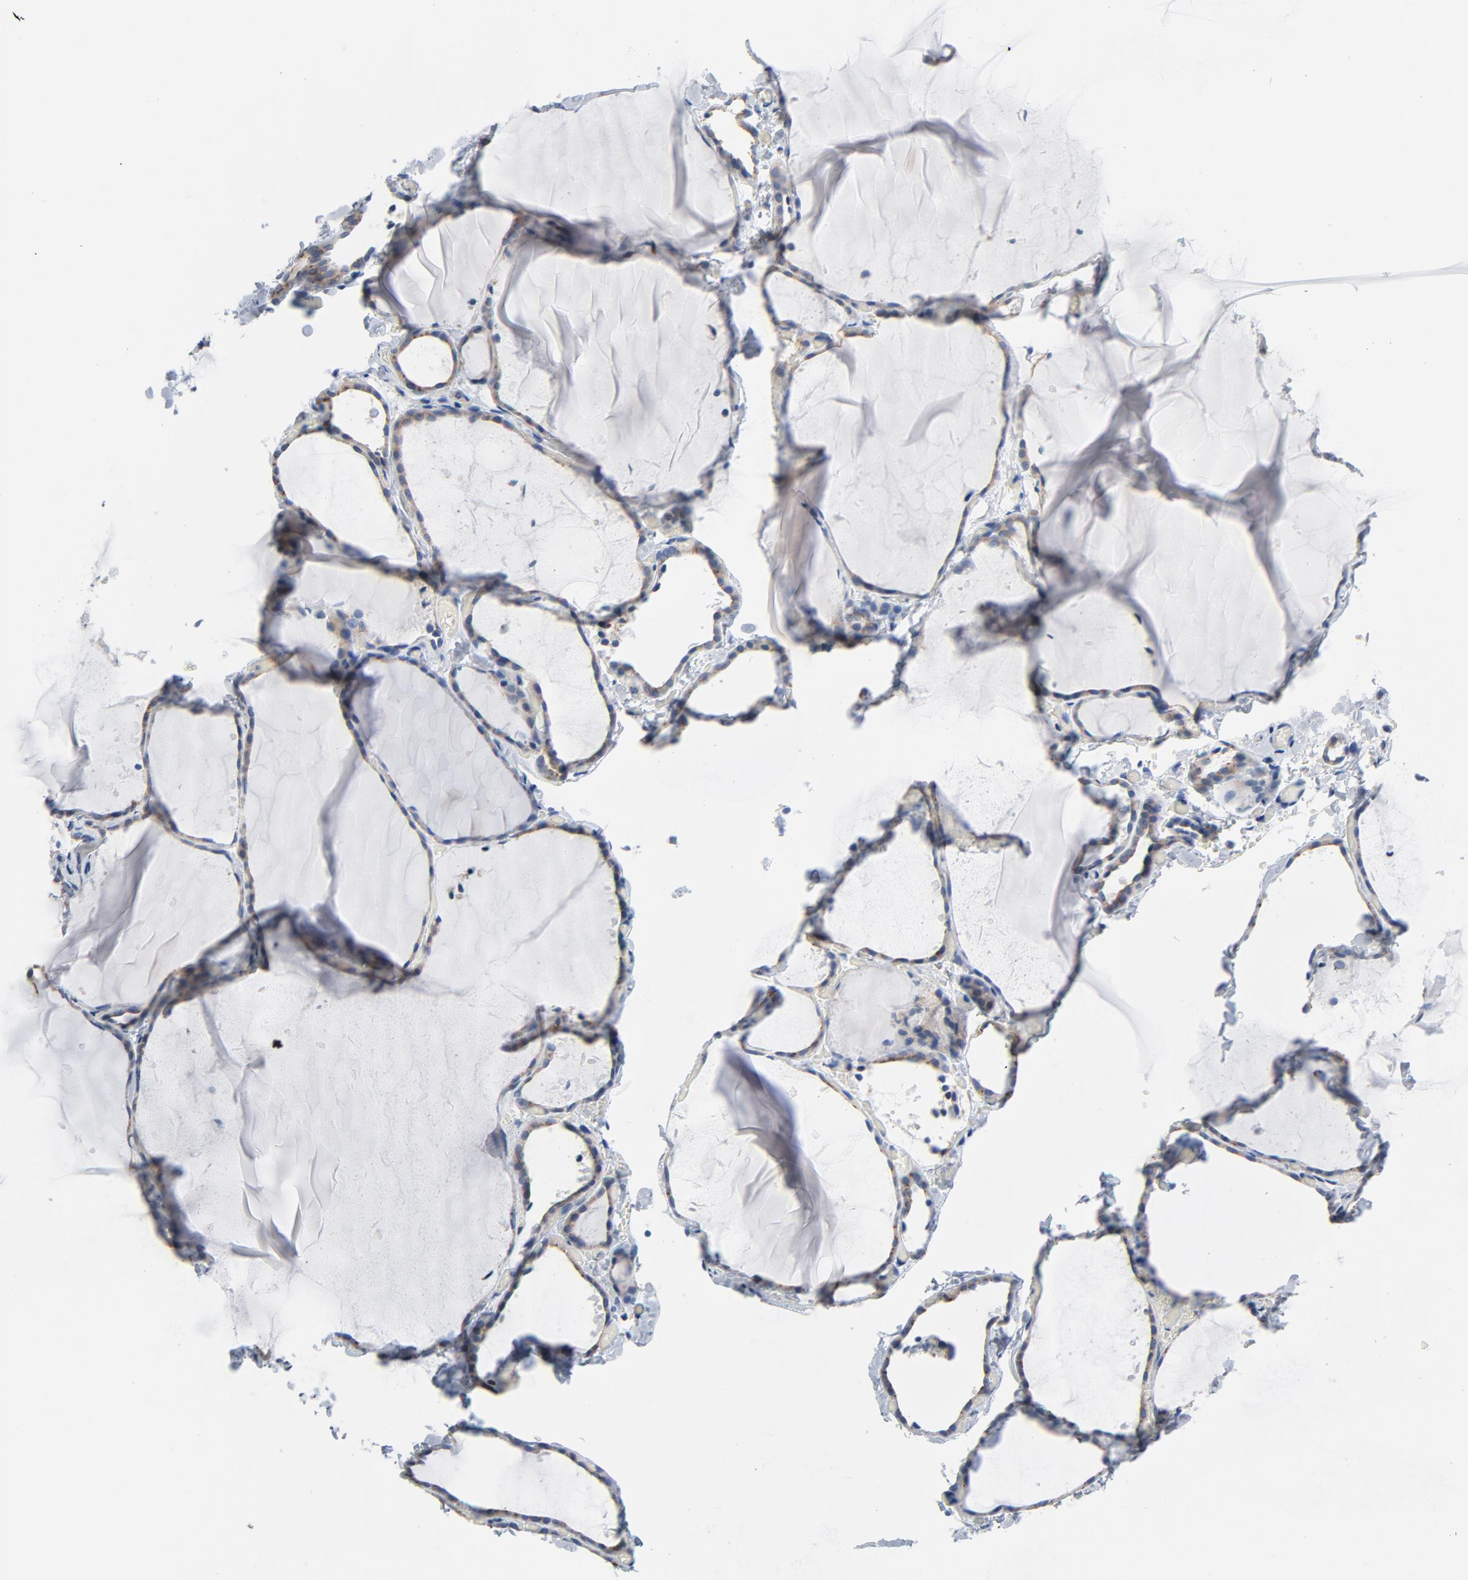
{"staining": {"intensity": "moderate", "quantity": ">75%", "location": "cytoplasmic/membranous"}, "tissue": "thyroid gland", "cell_type": "Glandular cells", "image_type": "normal", "snomed": [{"axis": "morphology", "description": "Normal tissue, NOS"}, {"axis": "topography", "description": "Thyroid gland"}], "caption": "The photomicrograph demonstrates a brown stain indicating the presence of a protein in the cytoplasmic/membranous of glandular cells in thyroid gland. (DAB IHC with brightfield microscopy, high magnification).", "gene": "YIPF6", "patient": {"sex": "female", "age": 22}}